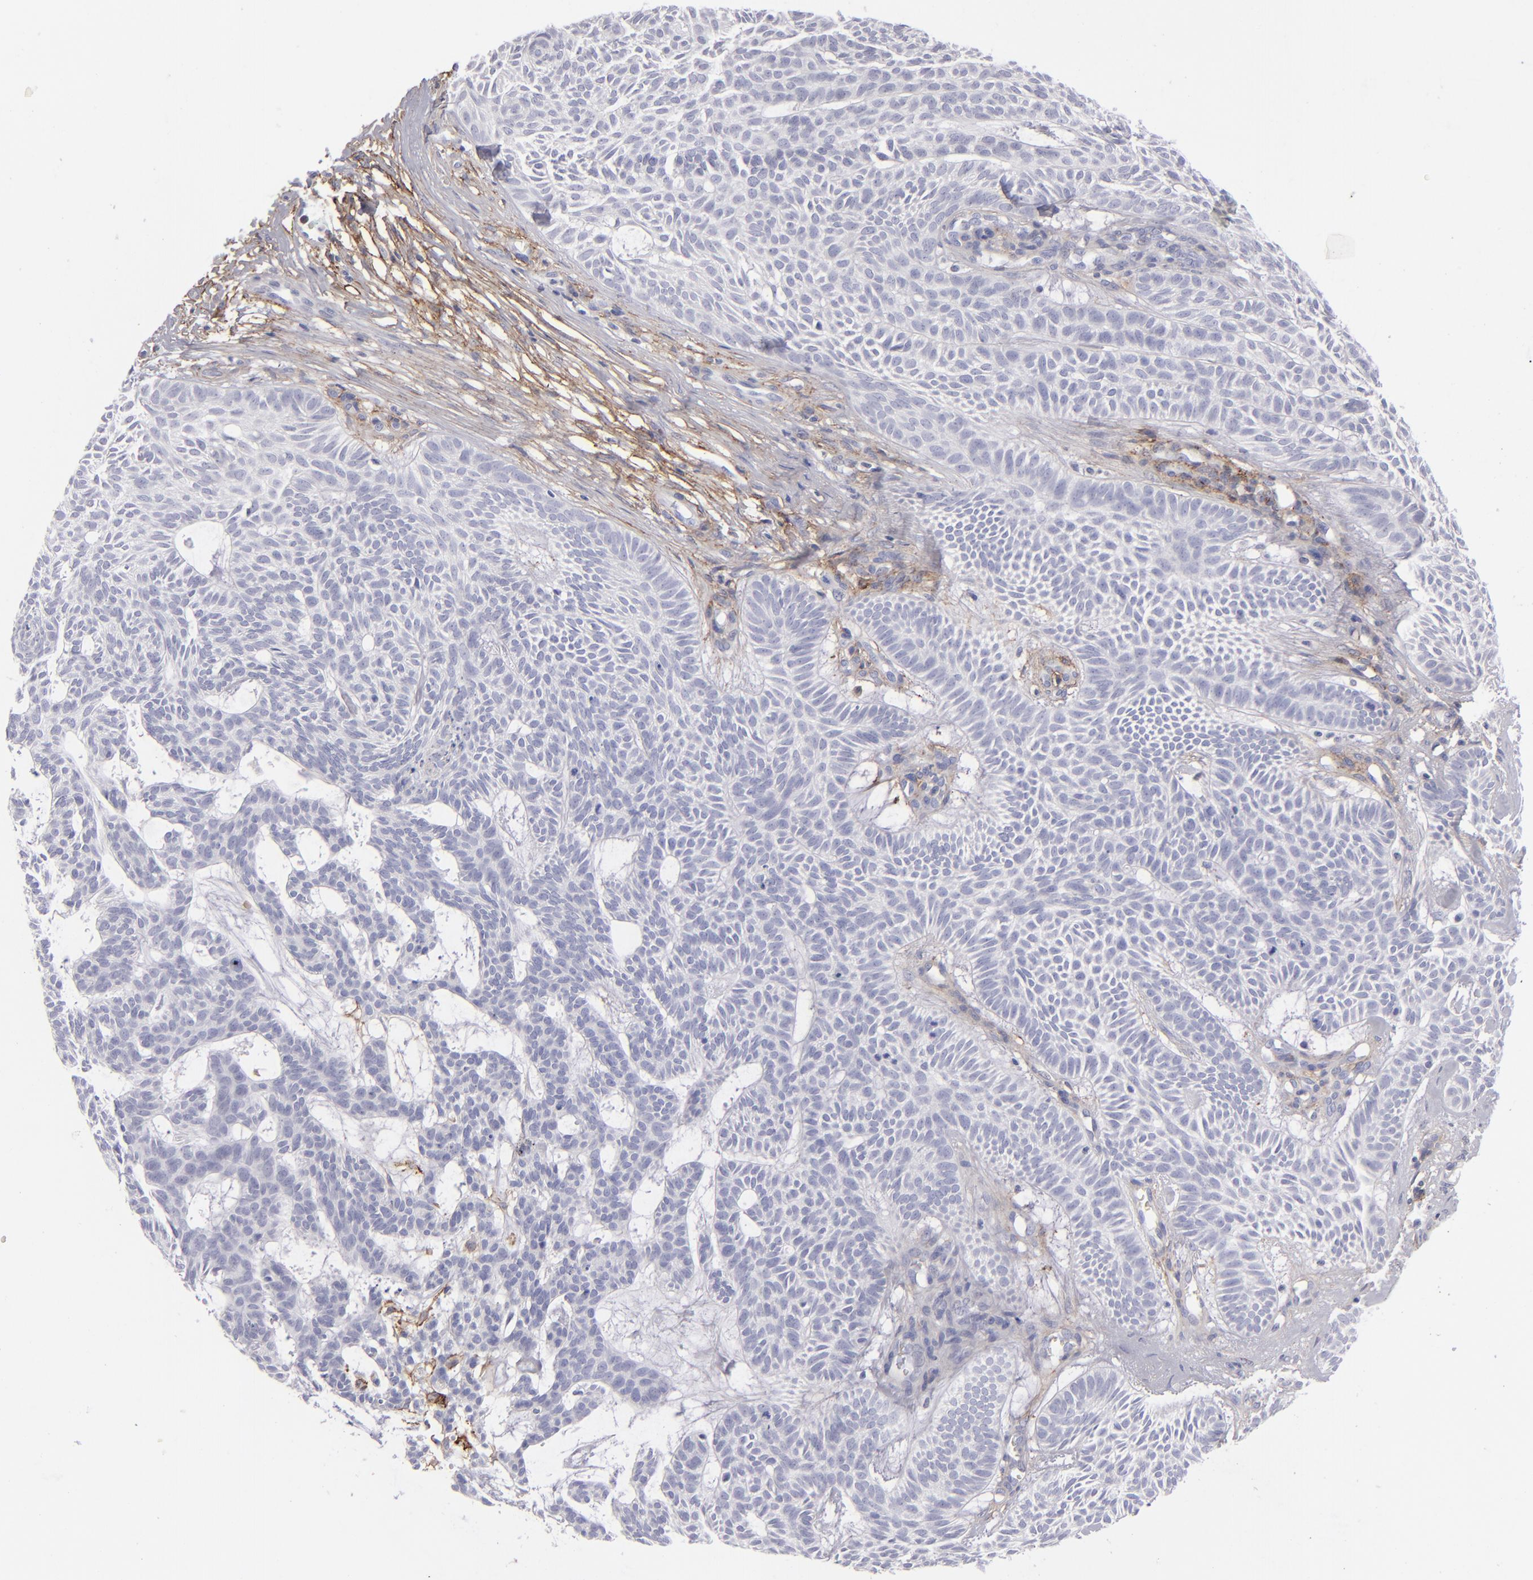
{"staining": {"intensity": "negative", "quantity": "none", "location": "none"}, "tissue": "skin cancer", "cell_type": "Tumor cells", "image_type": "cancer", "snomed": [{"axis": "morphology", "description": "Basal cell carcinoma"}, {"axis": "topography", "description": "Skin"}], "caption": "The histopathology image exhibits no significant expression in tumor cells of skin cancer (basal cell carcinoma).", "gene": "ANPEP", "patient": {"sex": "male", "age": 75}}